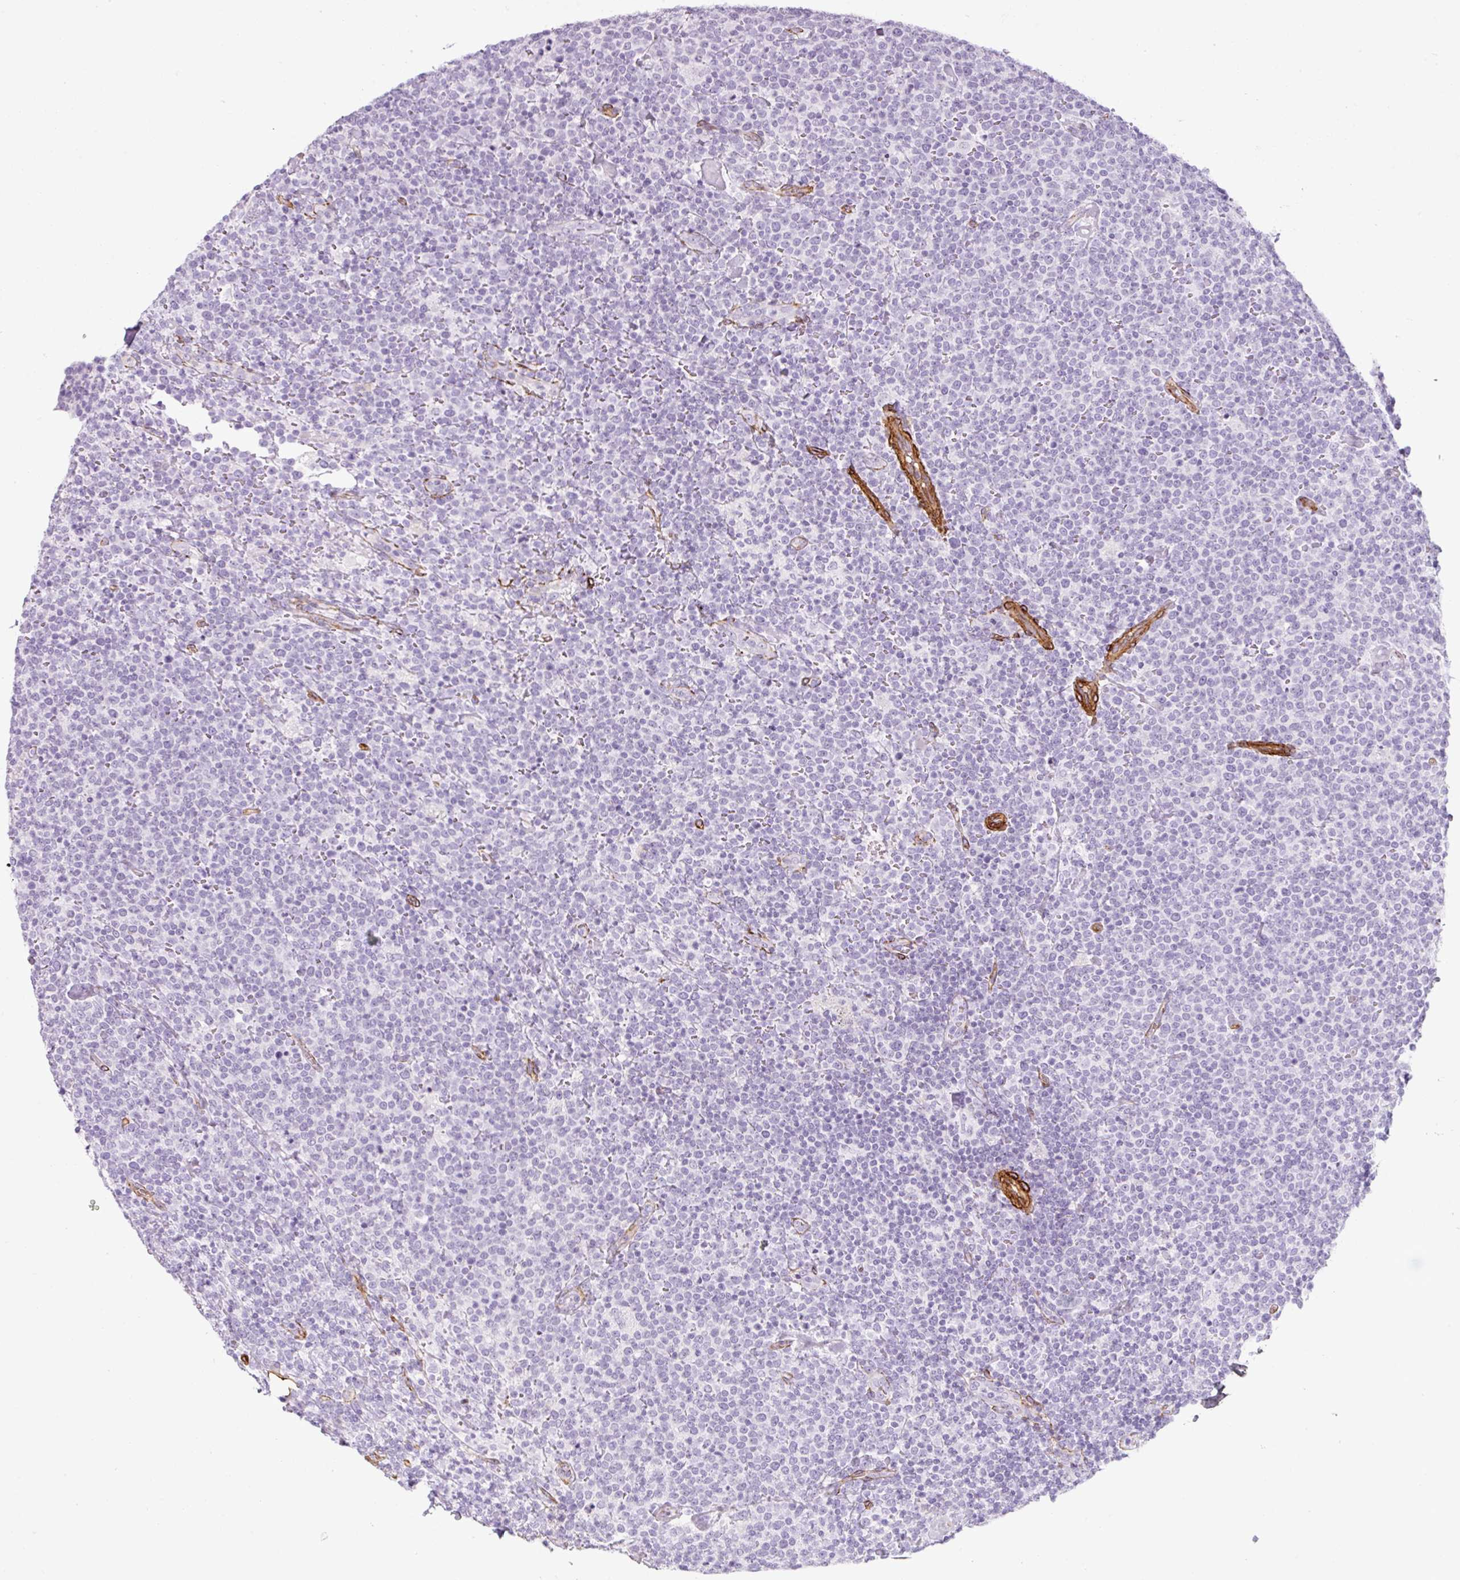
{"staining": {"intensity": "negative", "quantity": "none", "location": "none"}, "tissue": "lymphoma", "cell_type": "Tumor cells", "image_type": "cancer", "snomed": [{"axis": "morphology", "description": "Malignant lymphoma, non-Hodgkin's type, High grade"}, {"axis": "topography", "description": "Lymph node"}], "caption": "This image is of malignant lymphoma, non-Hodgkin's type (high-grade) stained with immunohistochemistry to label a protein in brown with the nuclei are counter-stained blue. There is no positivity in tumor cells. (Stains: DAB (3,3'-diaminobenzidine) immunohistochemistry (IHC) with hematoxylin counter stain, Microscopy: brightfield microscopy at high magnification).", "gene": "CAVIN3", "patient": {"sex": "male", "age": 61}}